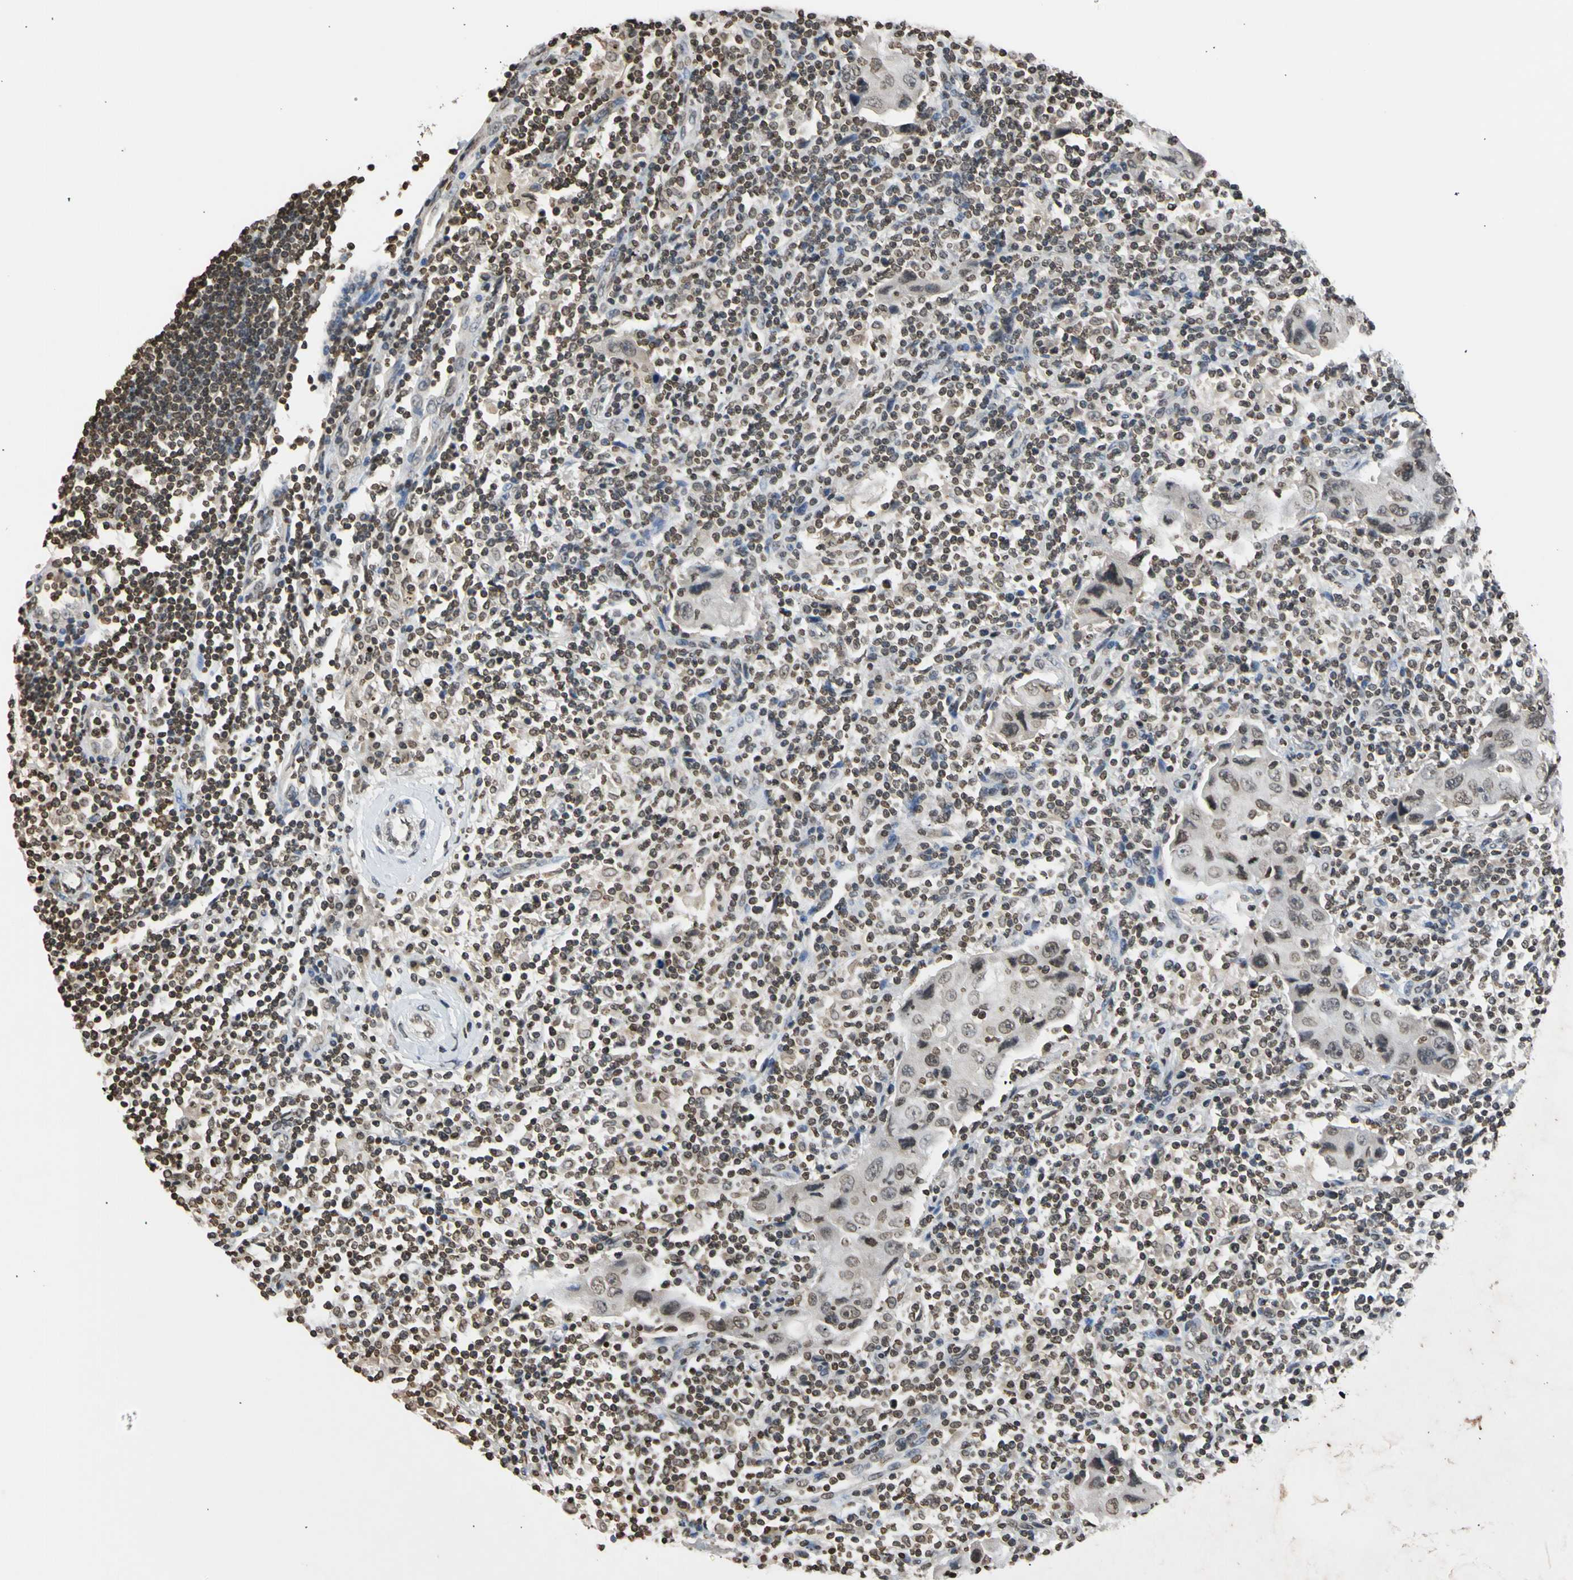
{"staining": {"intensity": "negative", "quantity": "none", "location": "none"}, "tissue": "lymph node", "cell_type": "Germinal center cells", "image_type": "normal", "snomed": [{"axis": "morphology", "description": "Normal tissue, NOS"}, {"axis": "morphology", "description": "Squamous cell carcinoma, metastatic, NOS"}, {"axis": "topography", "description": "Lymph node"}], "caption": "Immunohistochemical staining of normal human lymph node shows no significant expression in germinal center cells. Nuclei are stained in blue.", "gene": "GPX4", "patient": {"sex": "female", "age": 53}}